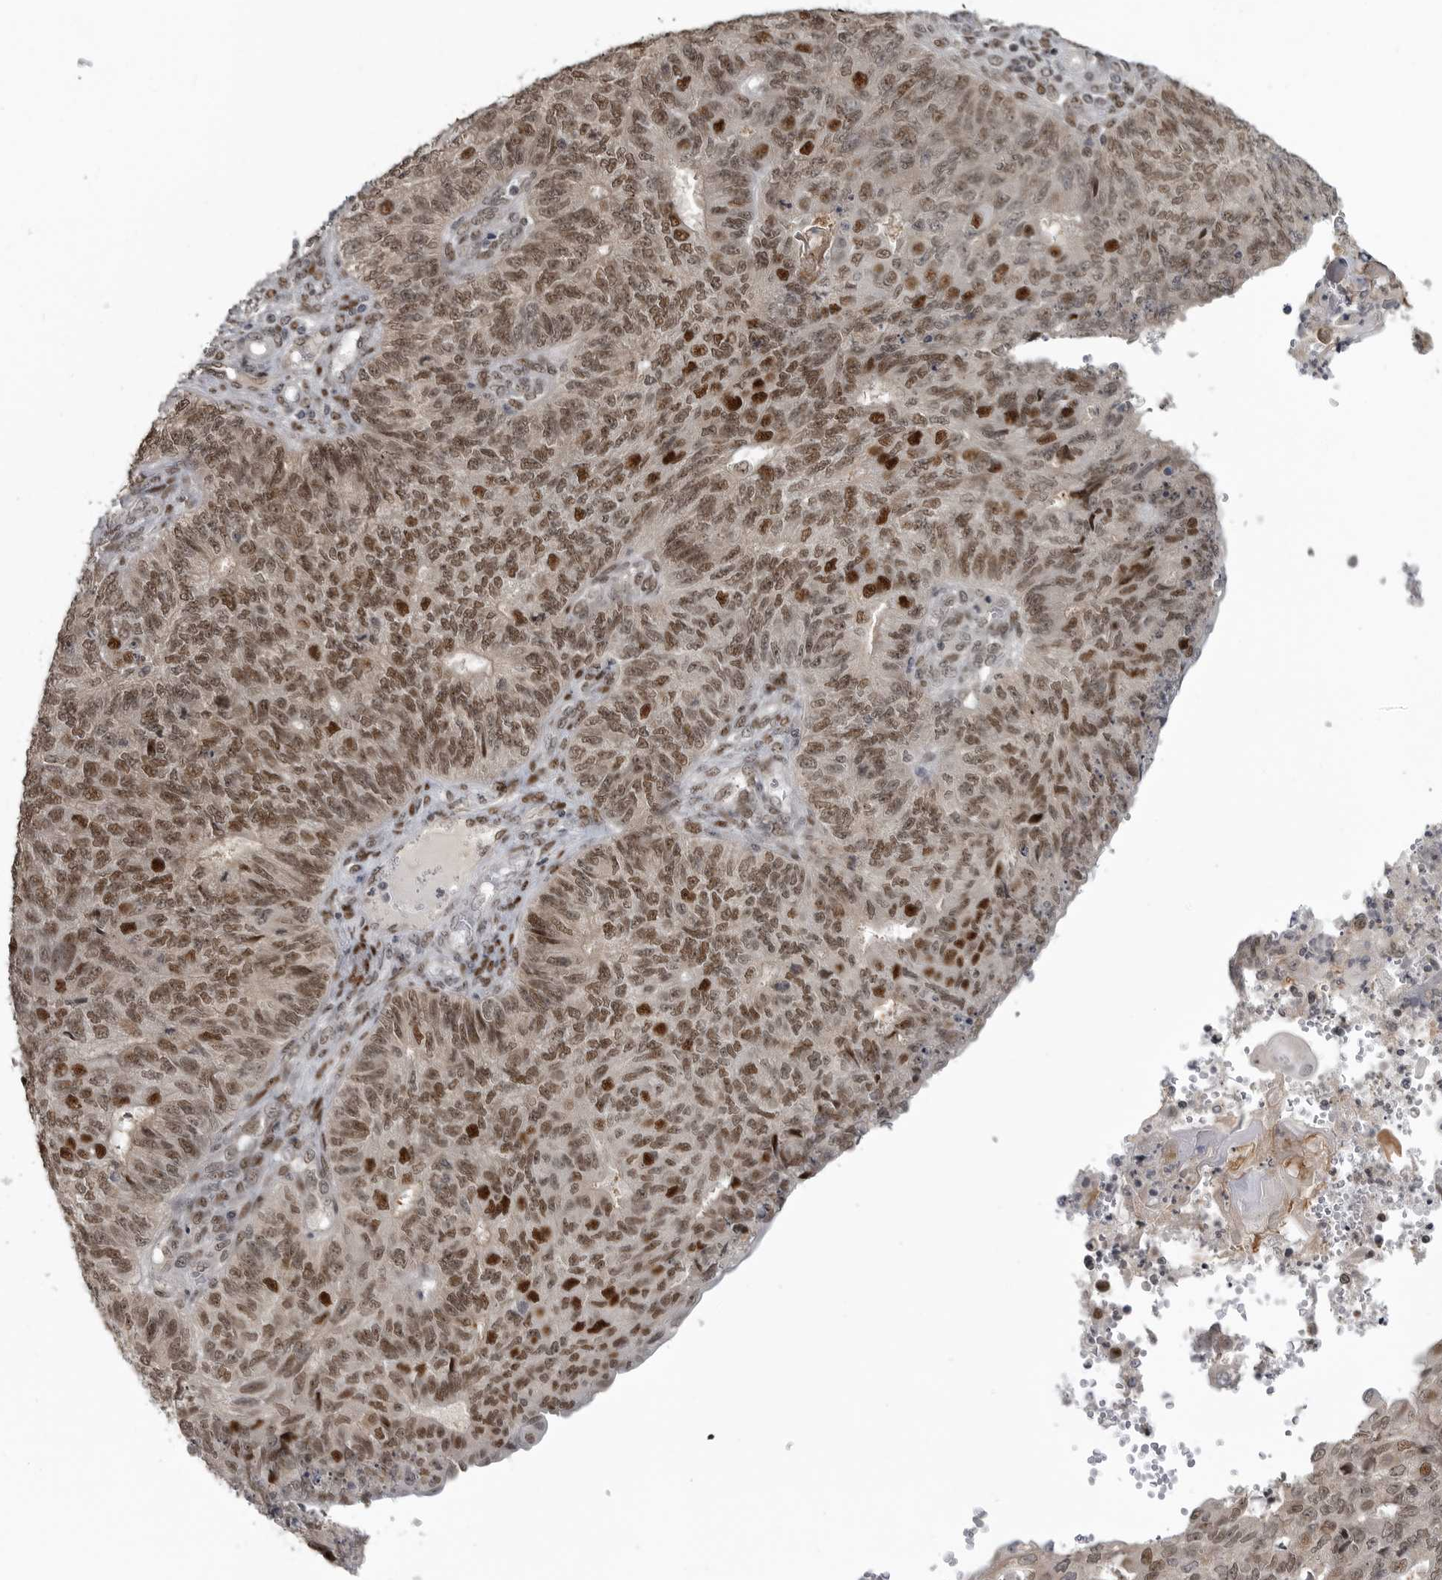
{"staining": {"intensity": "moderate", "quantity": ">75%", "location": "nuclear"}, "tissue": "endometrial cancer", "cell_type": "Tumor cells", "image_type": "cancer", "snomed": [{"axis": "morphology", "description": "Adenocarcinoma, NOS"}, {"axis": "topography", "description": "Endometrium"}], "caption": "An immunohistochemistry micrograph of neoplastic tissue is shown. Protein staining in brown labels moderate nuclear positivity in adenocarcinoma (endometrial) within tumor cells.", "gene": "C8orf58", "patient": {"sex": "female", "age": 32}}